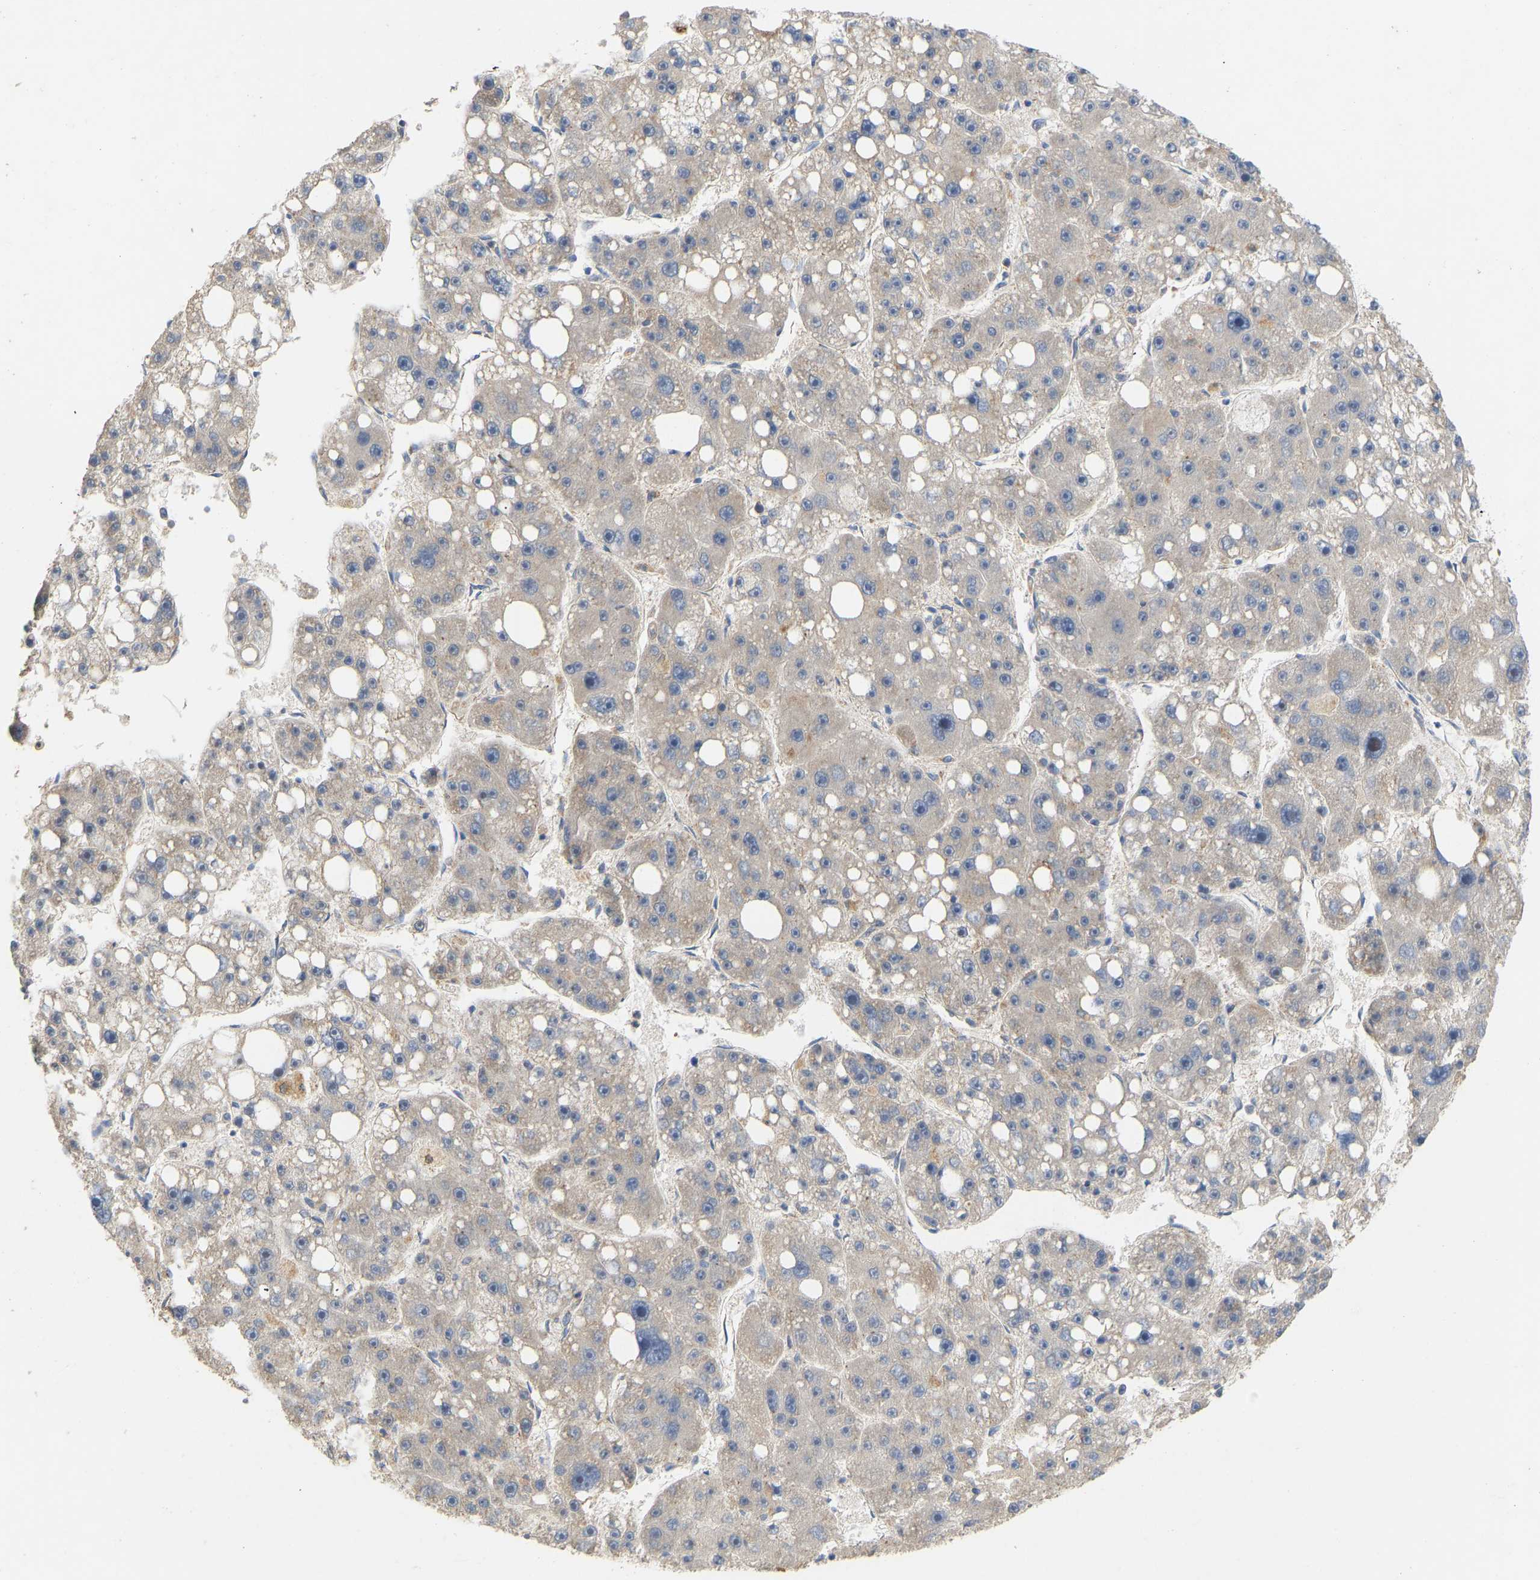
{"staining": {"intensity": "weak", "quantity": "<25%", "location": "cytoplasmic/membranous,nuclear"}, "tissue": "liver cancer", "cell_type": "Tumor cells", "image_type": "cancer", "snomed": [{"axis": "morphology", "description": "Carcinoma, Hepatocellular, NOS"}, {"axis": "topography", "description": "Liver"}], "caption": "A histopathology image of liver hepatocellular carcinoma stained for a protein shows no brown staining in tumor cells.", "gene": "HACD2", "patient": {"sex": "female", "age": 61}}